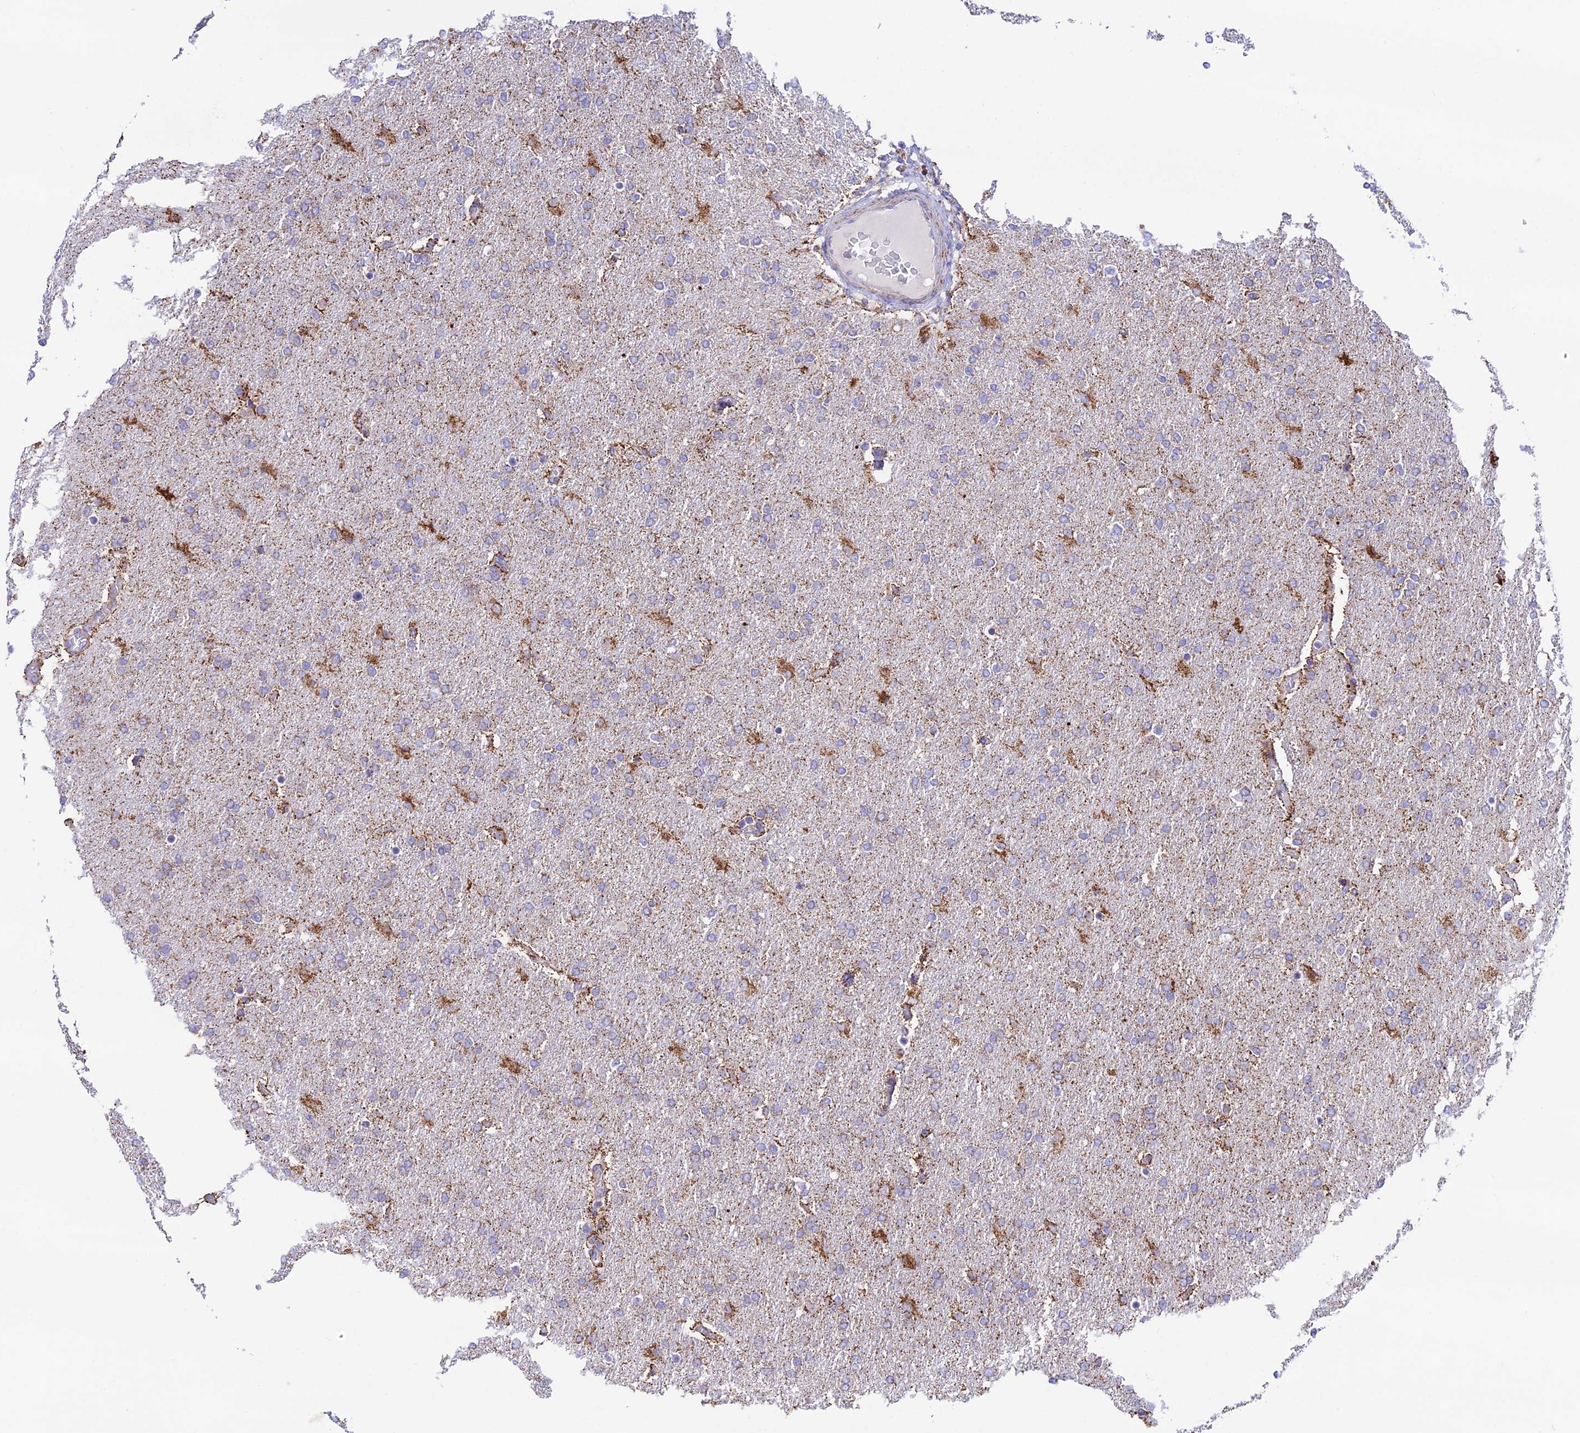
{"staining": {"intensity": "moderate", "quantity": "25%-75%", "location": "cytoplasmic/membranous"}, "tissue": "glioma", "cell_type": "Tumor cells", "image_type": "cancer", "snomed": [{"axis": "morphology", "description": "Glioma, malignant, High grade"}, {"axis": "topography", "description": "Brain"}], "caption": "Immunohistochemical staining of malignant glioma (high-grade) shows moderate cytoplasmic/membranous protein expression in about 25%-75% of tumor cells. Using DAB (3,3'-diaminobenzidine) (brown) and hematoxylin (blue) stains, captured at high magnification using brightfield microscopy.", "gene": "HSDL2", "patient": {"sex": "male", "age": 72}}